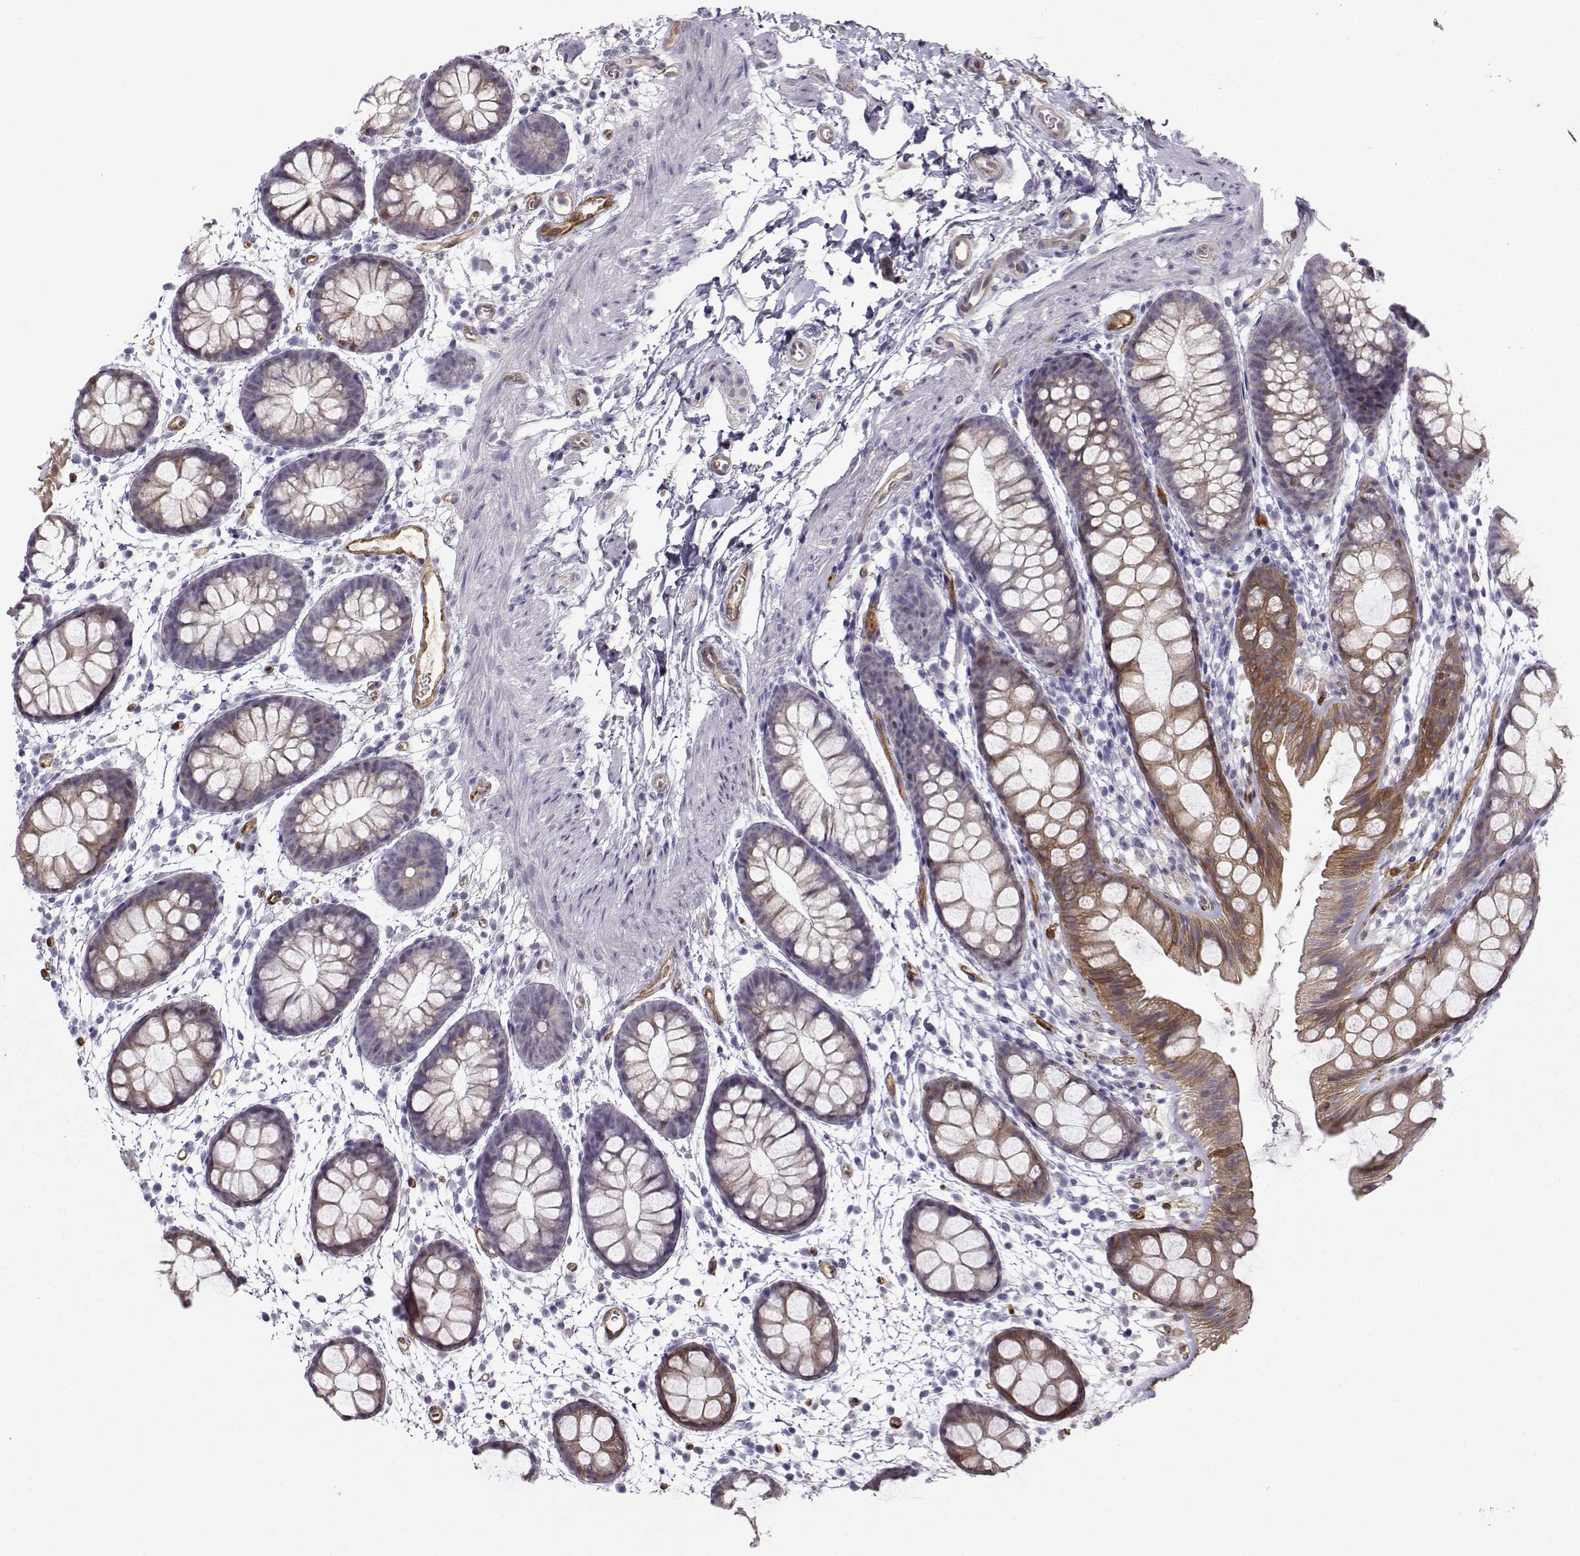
{"staining": {"intensity": "moderate", "quantity": "<25%", "location": "cytoplasmic/membranous"}, "tissue": "rectum", "cell_type": "Glandular cells", "image_type": "normal", "snomed": [{"axis": "morphology", "description": "Normal tissue, NOS"}, {"axis": "topography", "description": "Rectum"}], "caption": "Immunohistochemical staining of benign human rectum reveals <25% levels of moderate cytoplasmic/membranous protein positivity in about <25% of glandular cells. (brown staining indicates protein expression, while blue staining denotes nuclei).", "gene": "NQO1", "patient": {"sex": "male", "age": 57}}